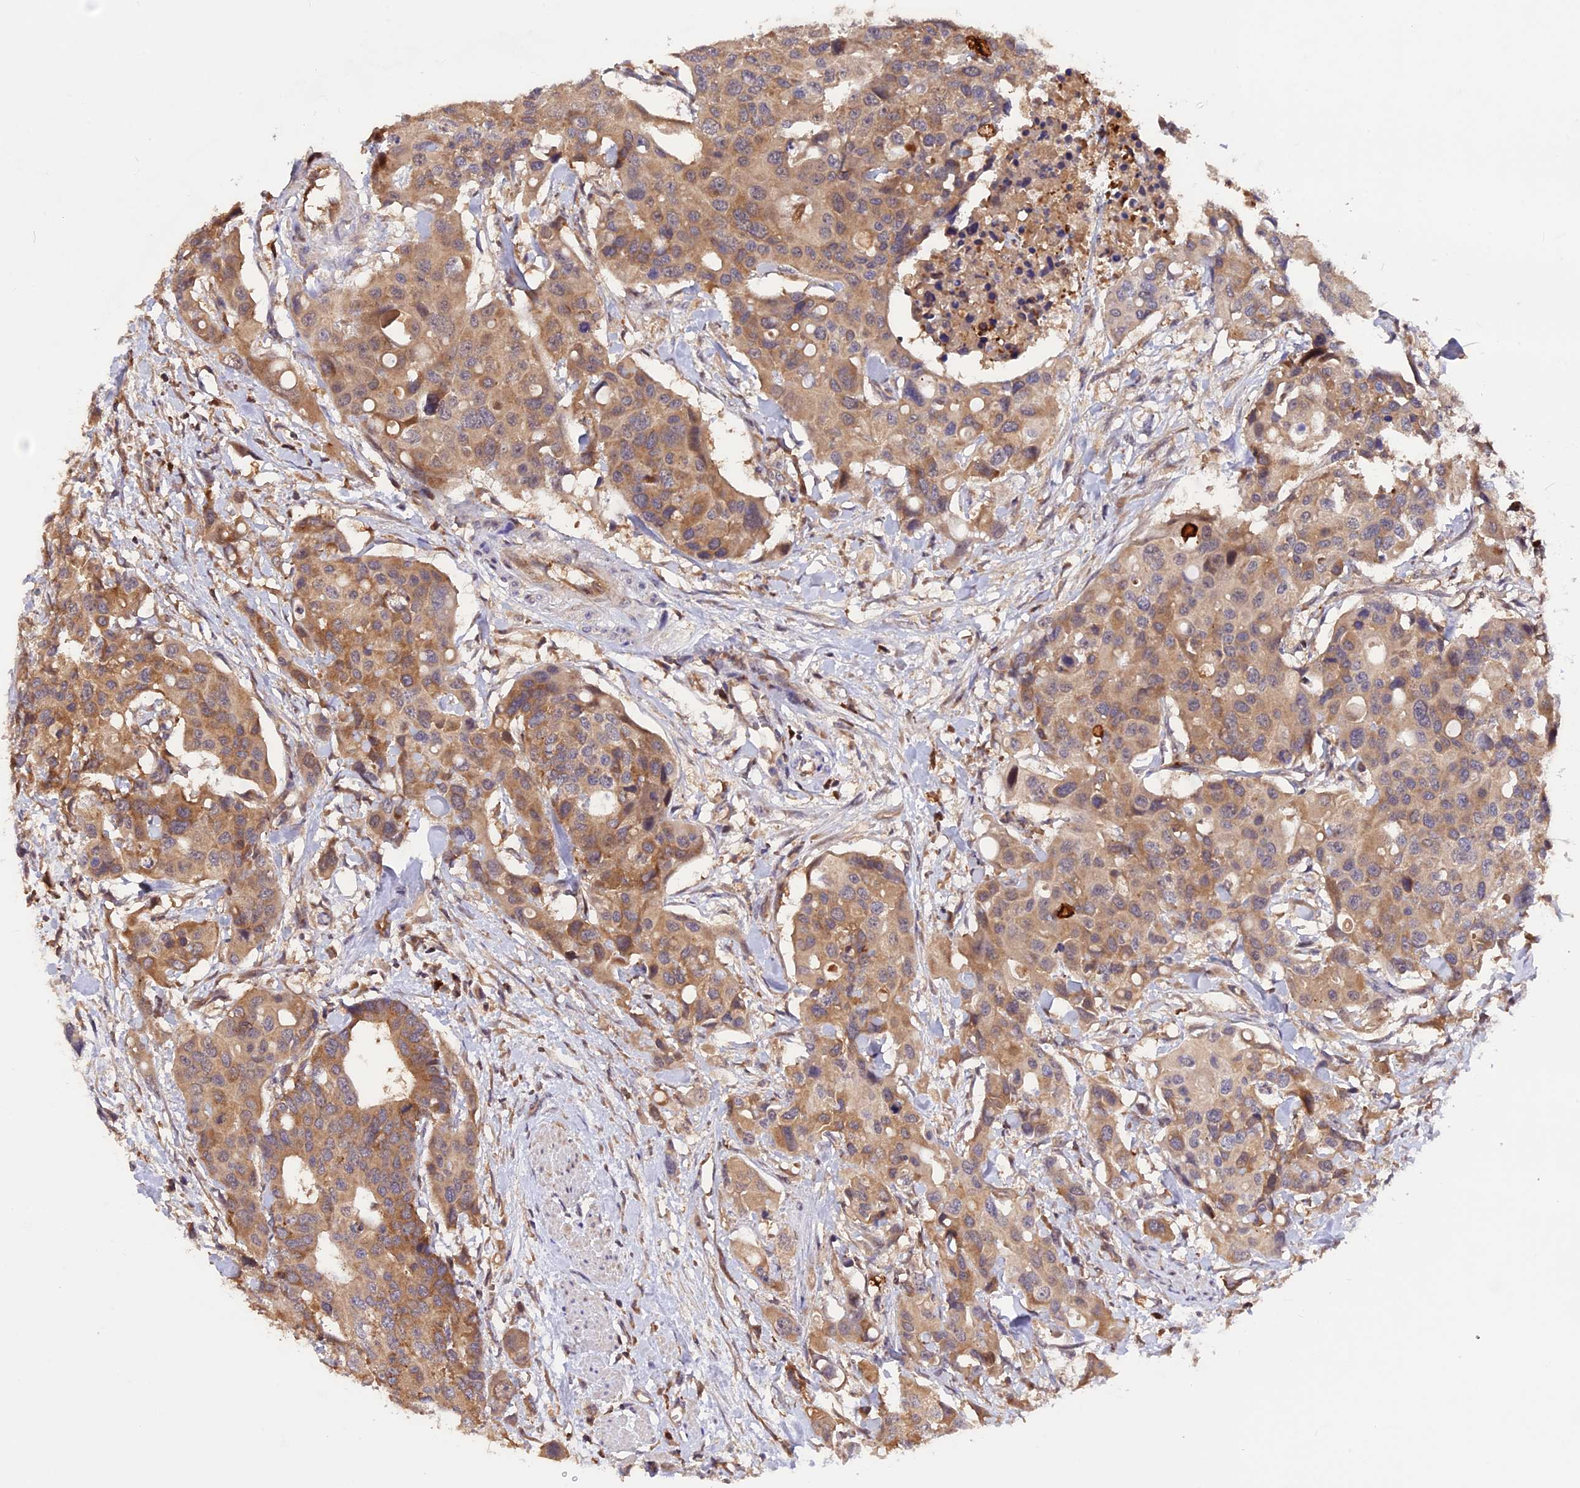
{"staining": {"intensity": "moderate", "quantity": ">75%", "location": "cytoplasmic/membranous"}, "tissue": "colorectal cancer", "cell_type": "Tumor cells", "image_type": "cancer", "snomed": [{"axis": "morphology", "description": "Adenocarcinoma, NOS"}, {"axis": "topography", "description": "Colon"}], "caption": "Brown immunohistochemical staining in human colorectal cancer reveals moderate cytoplasmic/membranous positivity in about >75% of tumor cells.", "gene": "MARK4", "patient": {"sex": "male", "age": 77}}